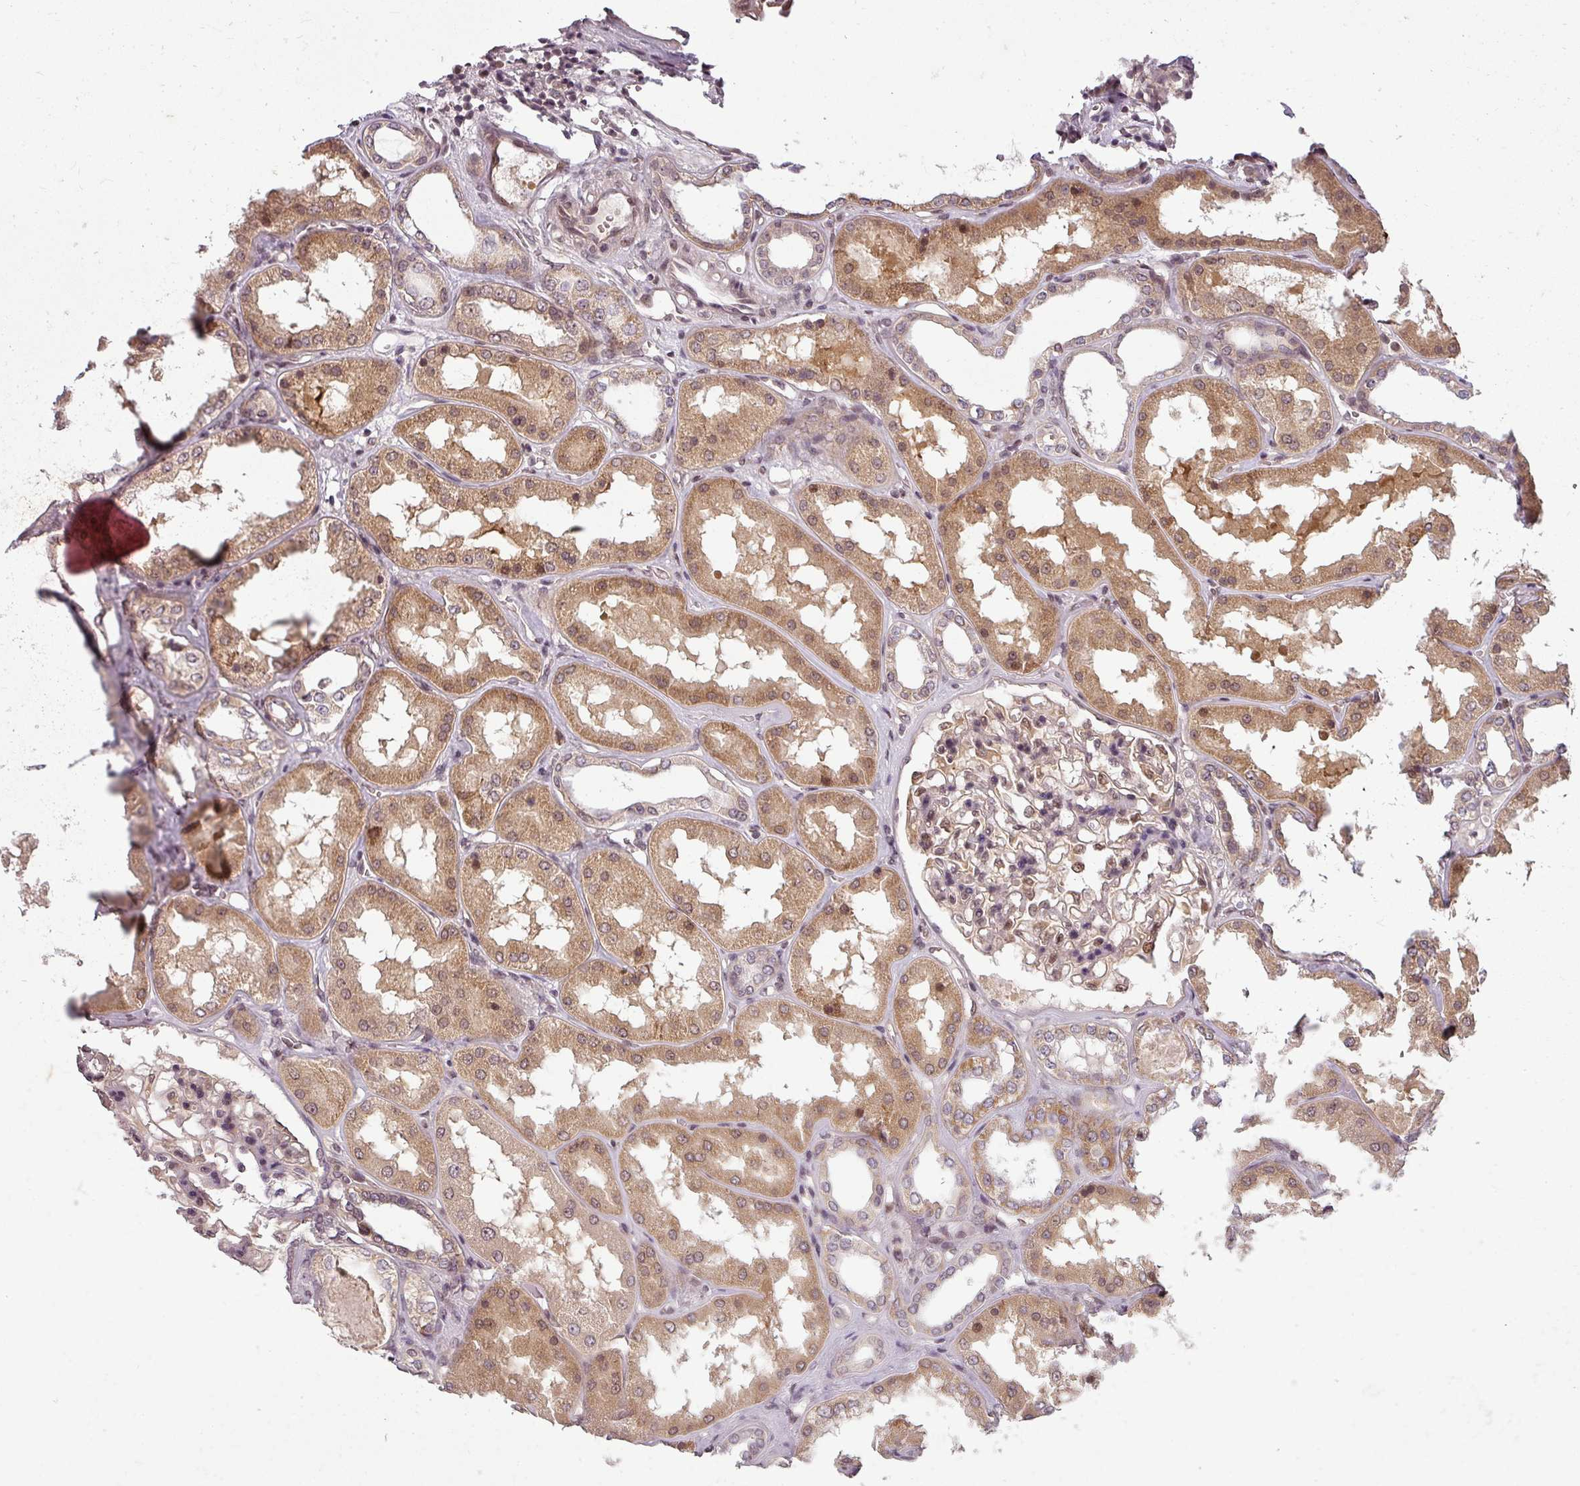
{"staining": {"intensity": "moderate", "quantity": "25%-75%", "location": "cytoplasmic/membranous,nuclear"}, "tissue": "kidney", "cell_type": "Cells in glomeruli", "image_type": "normal", "snomed": [{"axis": "morphology", "description": "Normal tissue, NOS"}, {"axis": "topography", "description": "Kidney"}], "caption": "Unremarkable kidney was stained to show a protein in brown. There is medium levels of moderate cytoplasmic/membranous,nuclear expression in approximately 25%-75% of cells in glomeruli. (brown staining indicates protein expression, while blue staining denotes nuclei).", "gene": "CLIC1", "patient": {"sex": "female", "age": 56}}